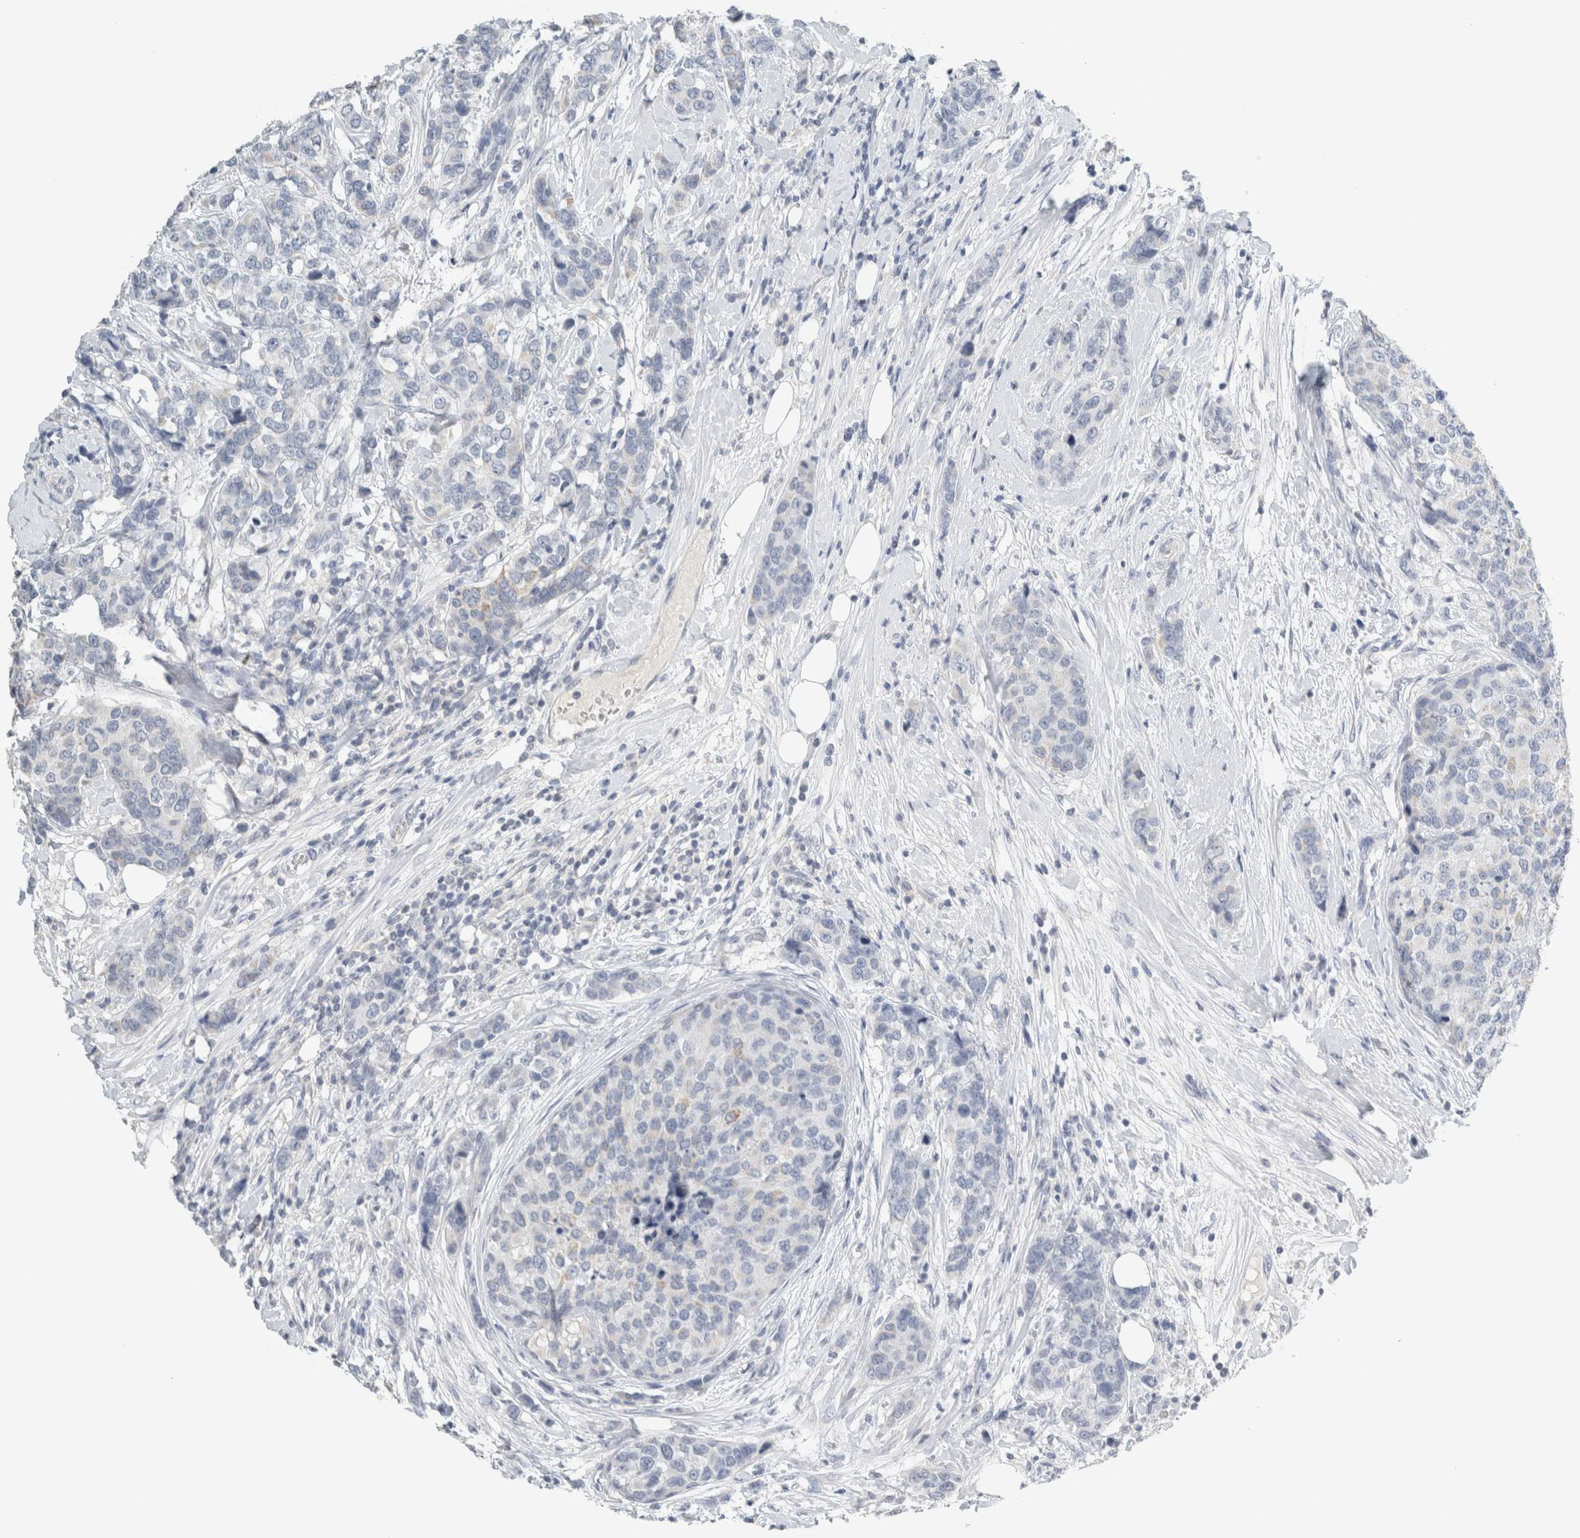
{"staining": {"intensity": "negative", "quantity": "none", "location": "none"}, "tissue": "breast cancer", "cell_type": "Tumor cells", "image_type": "cancer", "snomed": [{"axis": "morphology", "description": "Lobular carcinoma"}, {"axis": "topography", "description": "Breast"}], "caption": "The photomicrograph shows no significant expression in tumor cells of lobular carcinoma (breast). Nuclei are stained in blue.", "gene": "CRAT", "patient": {"sex": "female", "age": 59}}